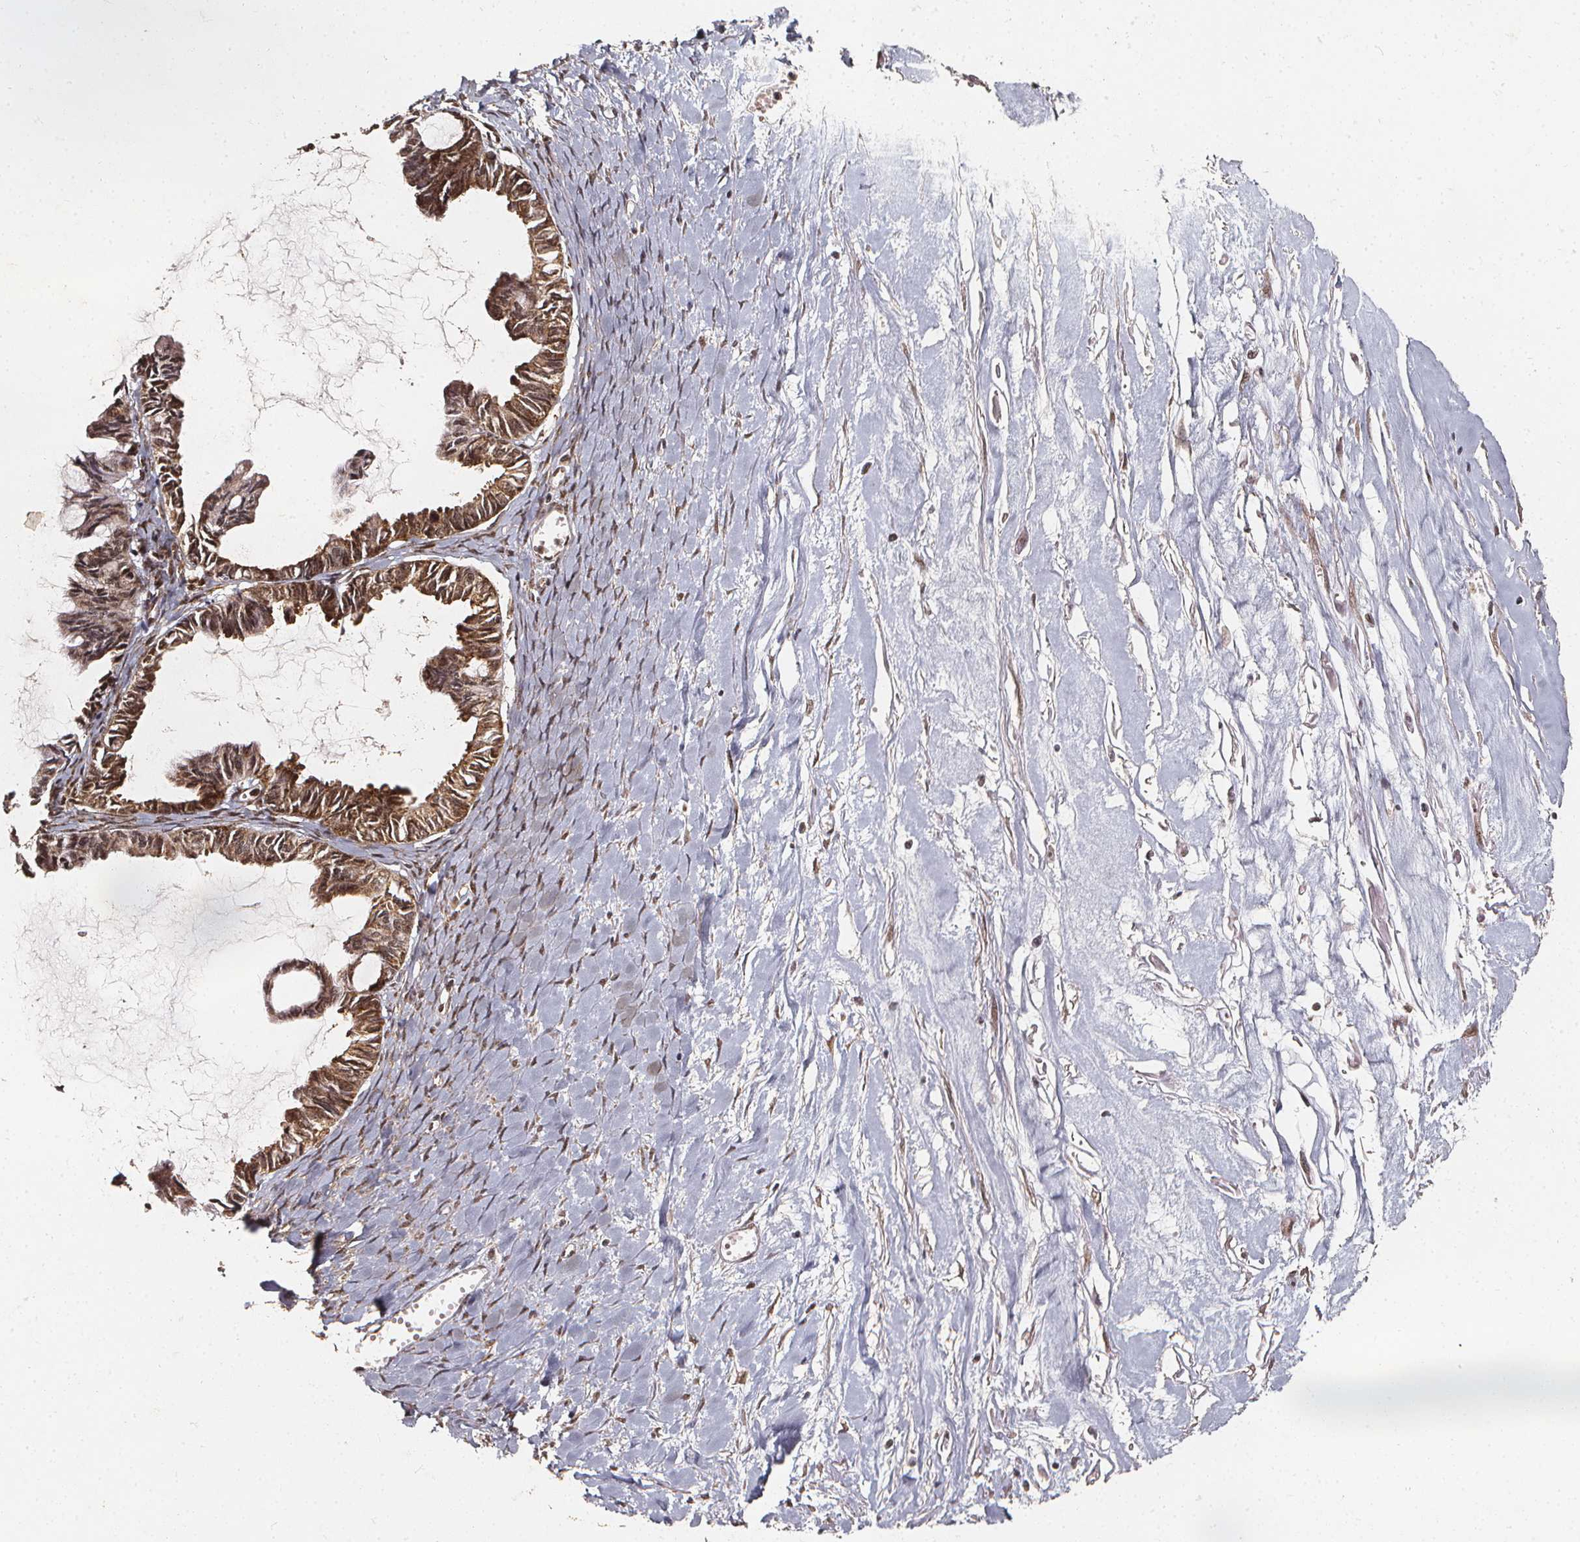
{"staining": {"intensity": "moderate", "quantity": ">75%", "location": "cytoplasmic/membranous,nuclear"}, "tissue": "ovarian cancer", "cell_type": "Tumor cells", "image_type": "cancer", "snomed": [{"axis": "morphology", "description": "Cystadenocarcinoma, mucinous, NOS"}, {"axis": "topography", "description": "Ovary"}], "caption": "A brown stain shows moderate cytoplasmic/membranous and nuclear staining of a protein in ovarian cancer tumor cells. (Brightfield microscopy of DAB IHC at high magnification).", "gene": "SMN1", "patient": {"sex": "female", "age": 61}}